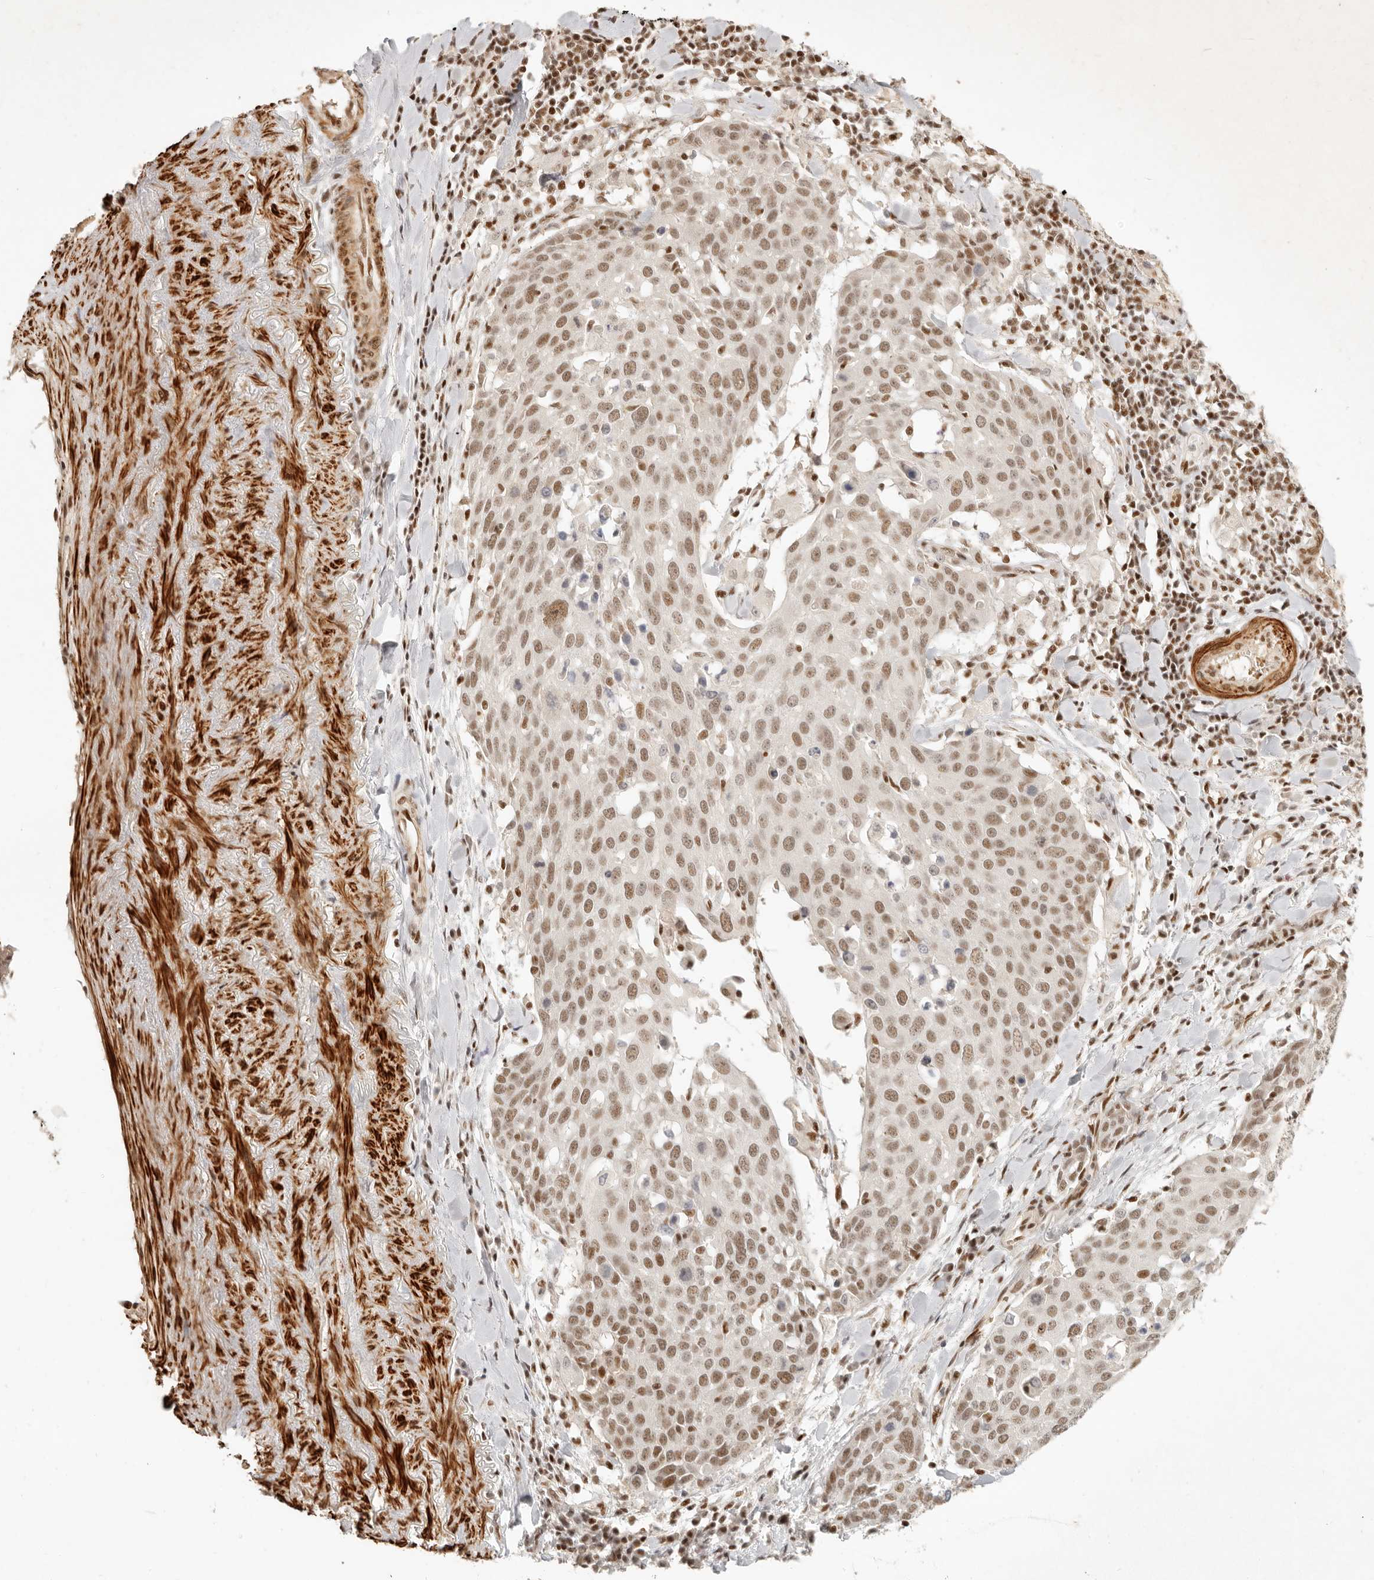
{"staining": {"intensity": "moderate", "quantity": ">75%", "location": "nuclear"}, "tissue": "lung cancer", "cell_type": "Tumor cells", "image_type": "cancer", "snomed": [{"axis": "morphology", "description": "Squamous cell carcinoma, NOS"}, {"axis": "topography", "description": "Lung"}], "caption": "Immunohistochemical staining of lung cancer displays medium levels of moderate nuclear expression in approximately >75% of tumor cells.", "gene": "GABPA", "patient": {"sex": "male", "age": 65}}